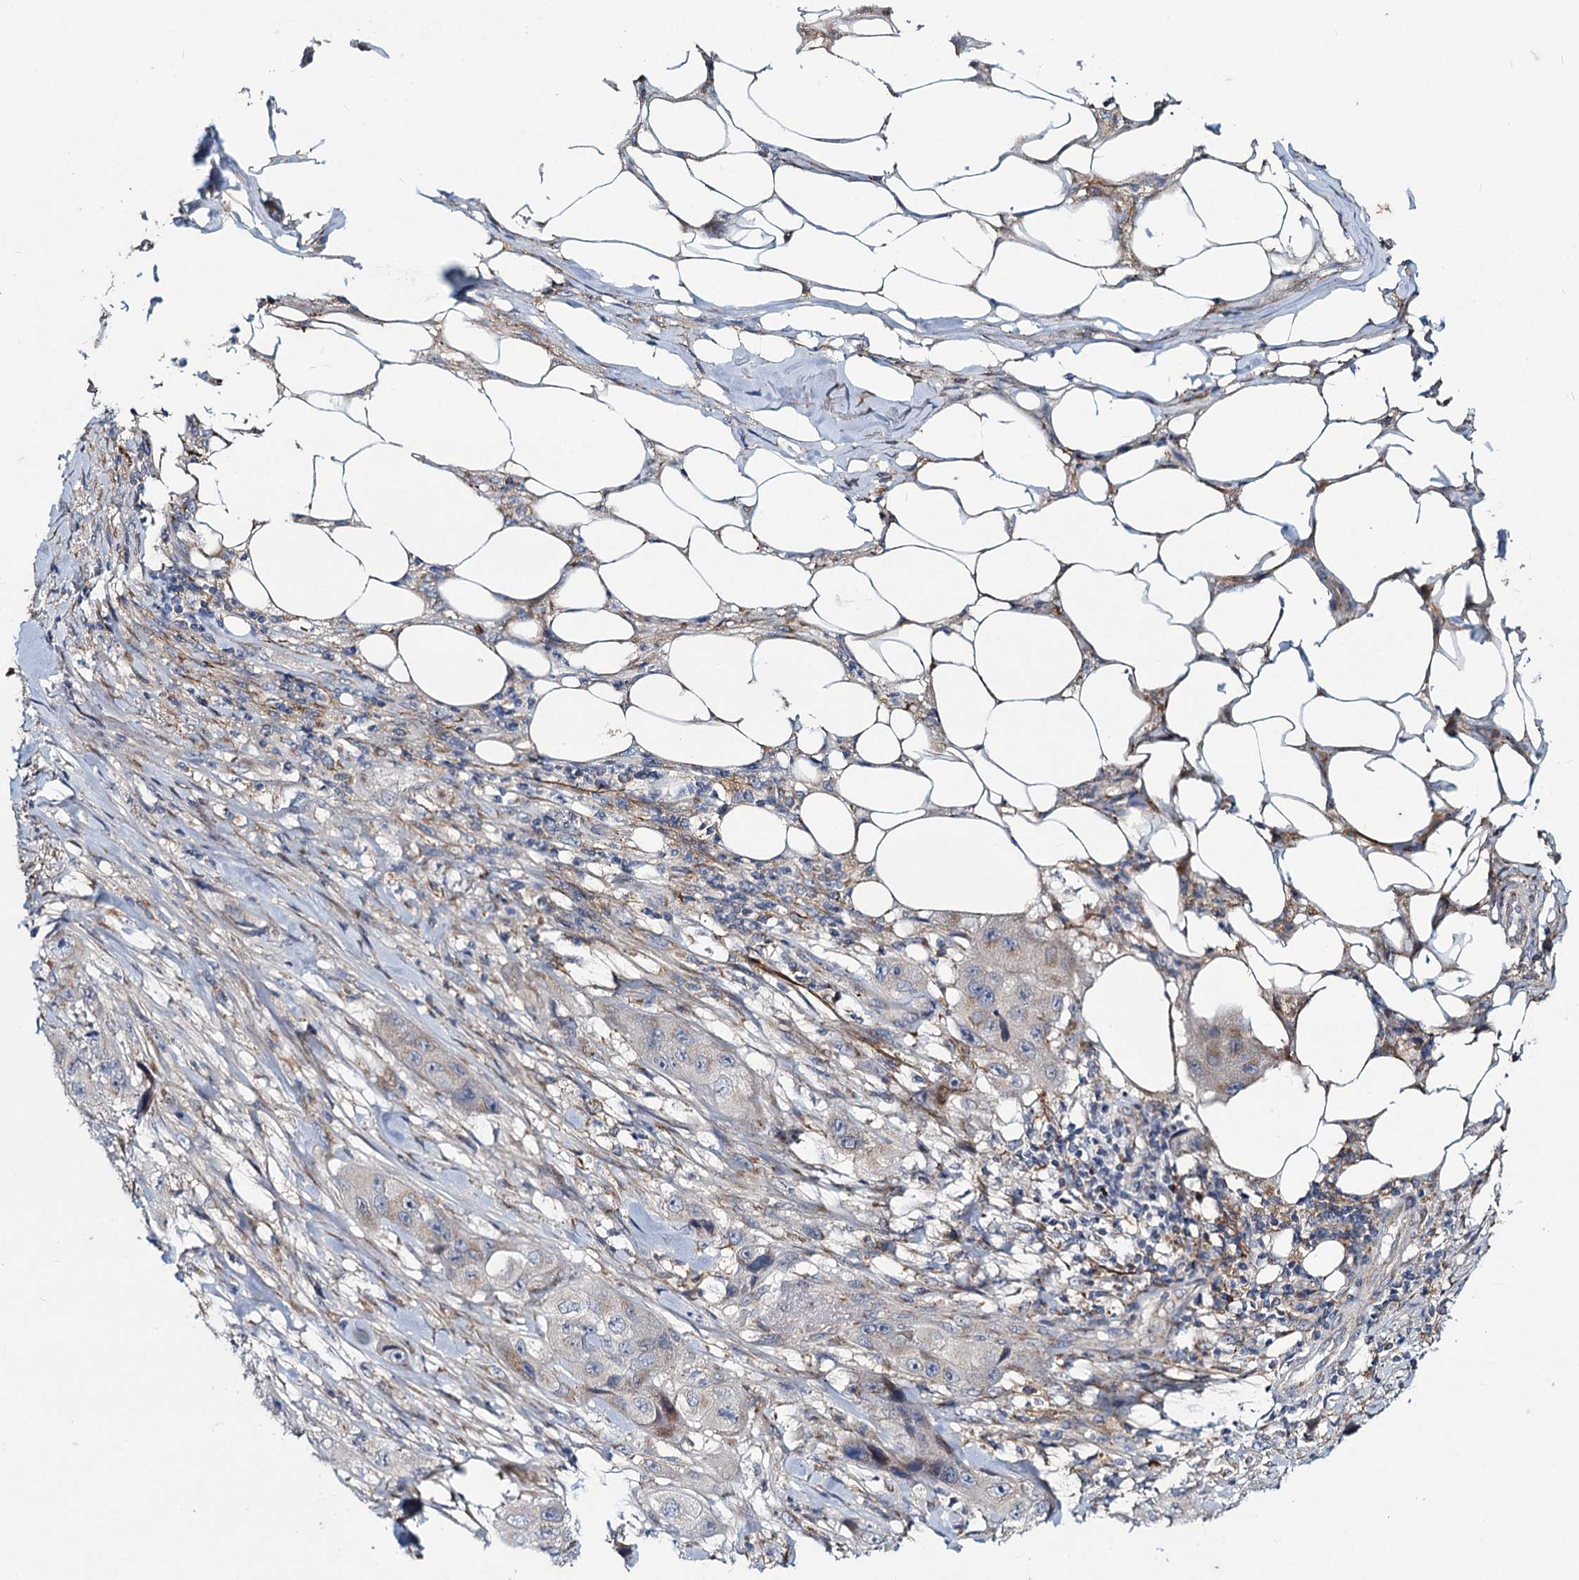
{"staining": {"intensity": "negative", "quantity": "none", "location": "none"}, "tissue": "skin cancer", "cell_type": "Tumor cells", "image_type": "cancer", "snomed": [{"axis": "morphology", "description": "Squamous cell carcinoma, NOS"}, {"axis": "topography", "description": "Skin"}, {"axis": "topography", "description": "Subcutis"}], "caption": "Immunohistochemical staining of human skin cancer exhibits no significant expression in tumor cells. (DAB (3,3'-diaminobenzidine) immunohistochemistry (IHC) visualized using brightfield microscopy, high magnification).", "gene": "ADCY2", "patient": {"sex": "male", "age": 73}}